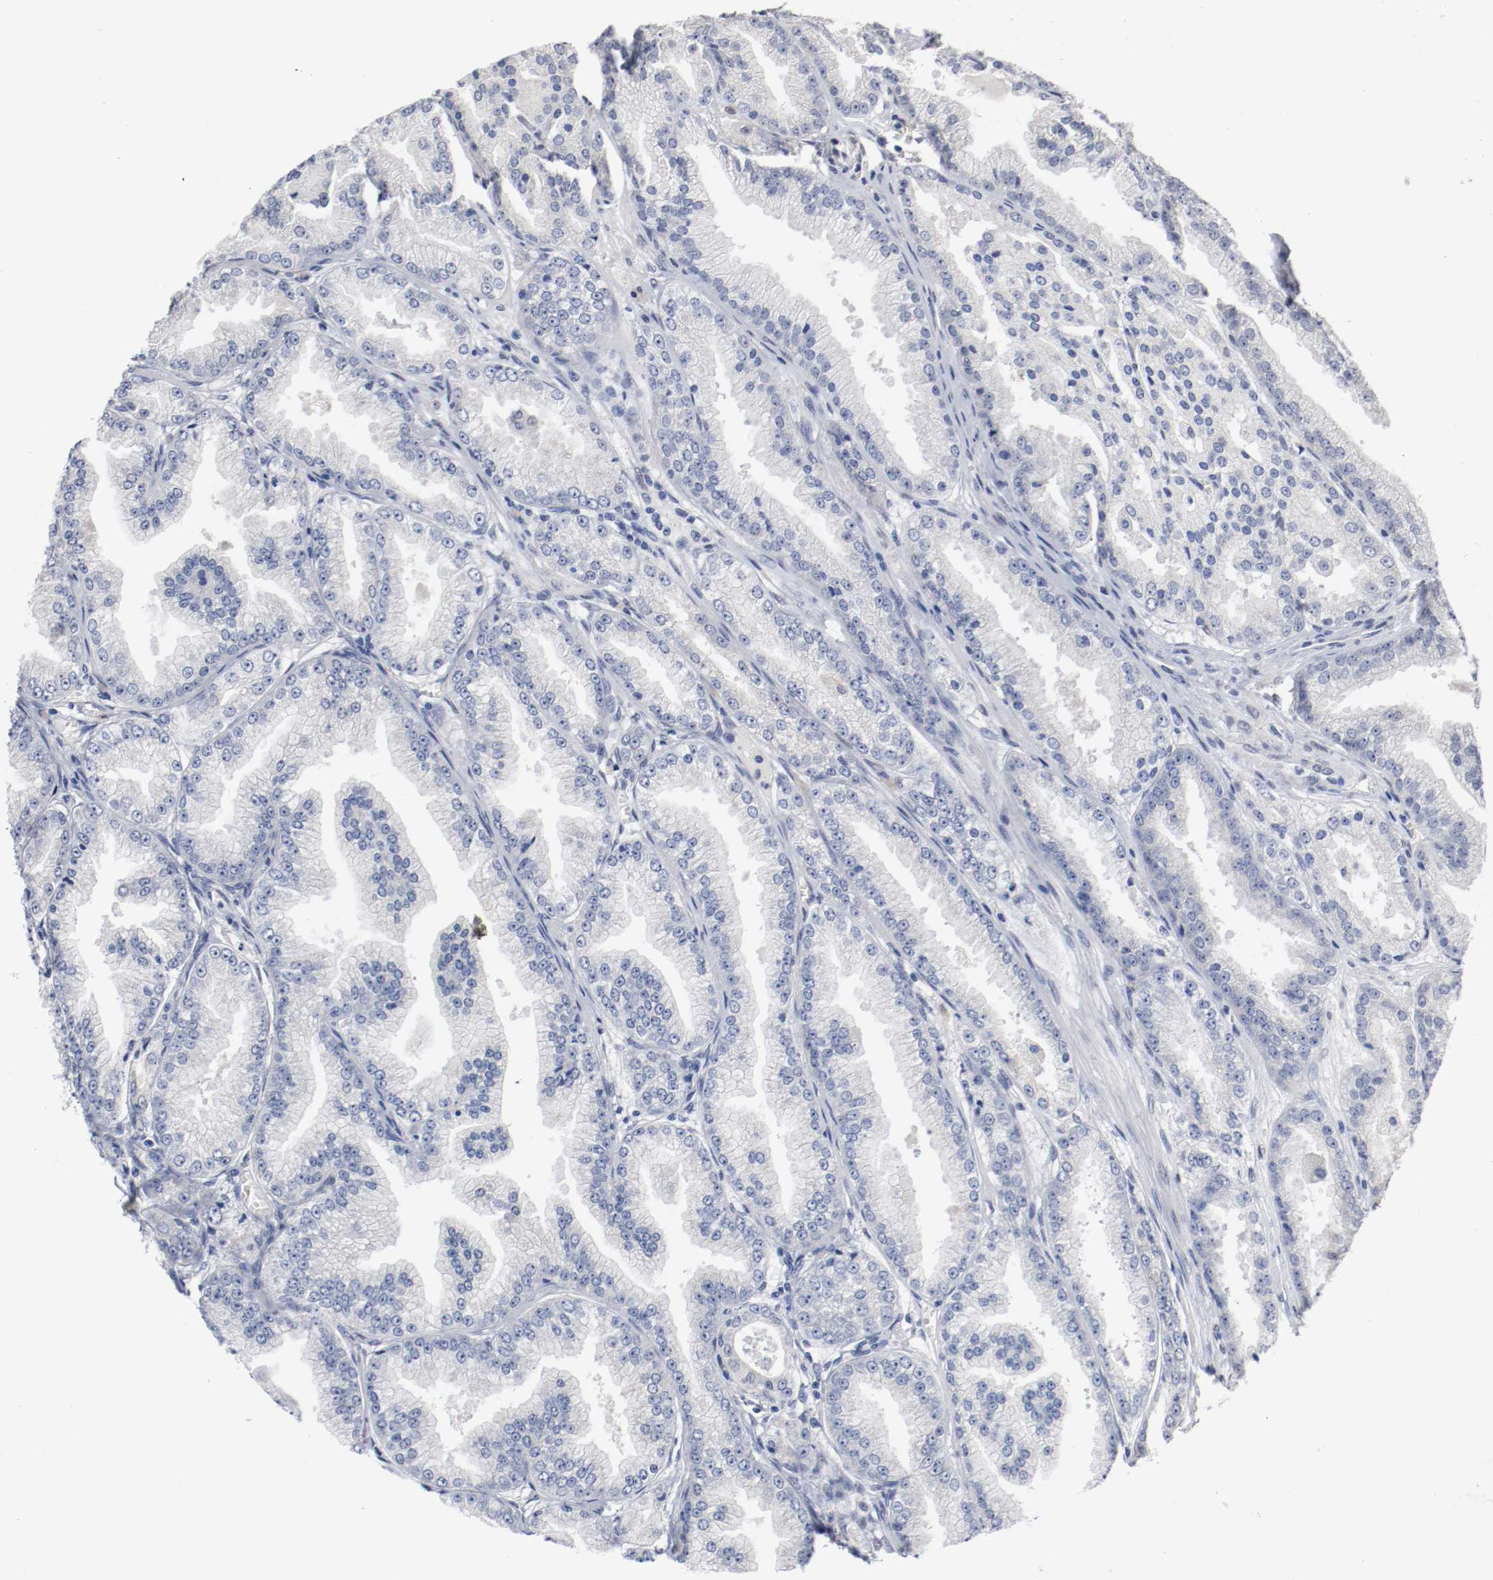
{"staining": {"intensity": "negative", "quantity": "none", "location": "none"}, "tissue": "prostate cancer", "cell_type": "Tumor cells", "image_type": "cancer", "snomed": [{"axis": "morphology", "description": "Adenocarcinoma, High grade"}, {"axis": "topography", "description": "Prostate"}], "caption": "IHC image of neoplastic tissue: human prostate cancer stained with DAB displays no significant protein positivity in tumor cells.", "gene": "FOSL2", "patient": {"sex": "male", "age": 61}}